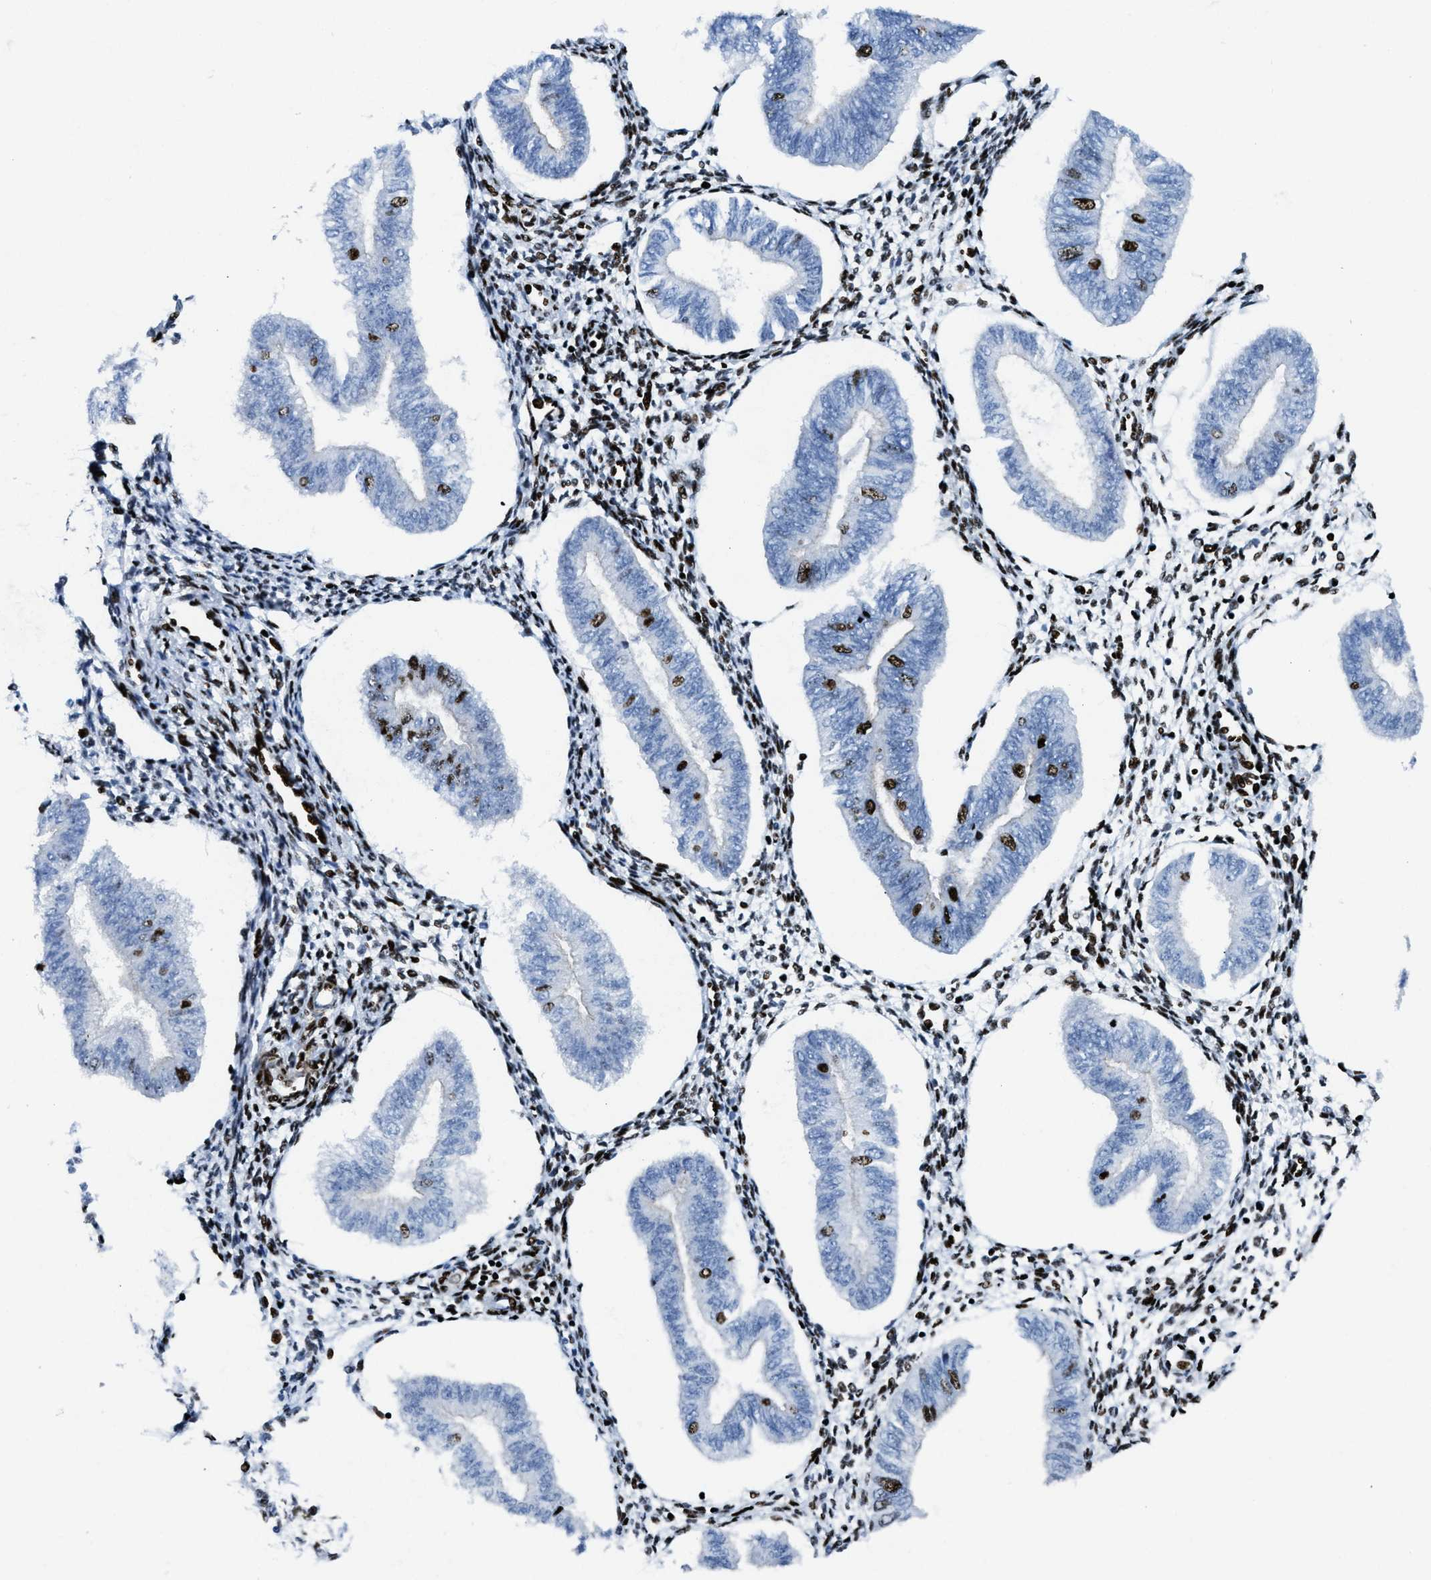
{"staining": {"intensity": "strong", "quantity": ">75%", "location": "nuclear"}, "tissue": "endometrium", "cell_type": "Cells in endometrial stroma", "image_type": "normal", "snomed": [{"axis": "morphology", "description": "Normal tissue, NOS"}, {"axis": "topography", "description": "Endometrium"}], "caption": "Immunohistochemical staining of benign endometrium reveals strong nuclear protein positivity in approximately >75% of cells in endometrial stroma. Nuclei are stained in blue.", "gene": "NONO", "patient": {"sex": "female", "age": 50}}